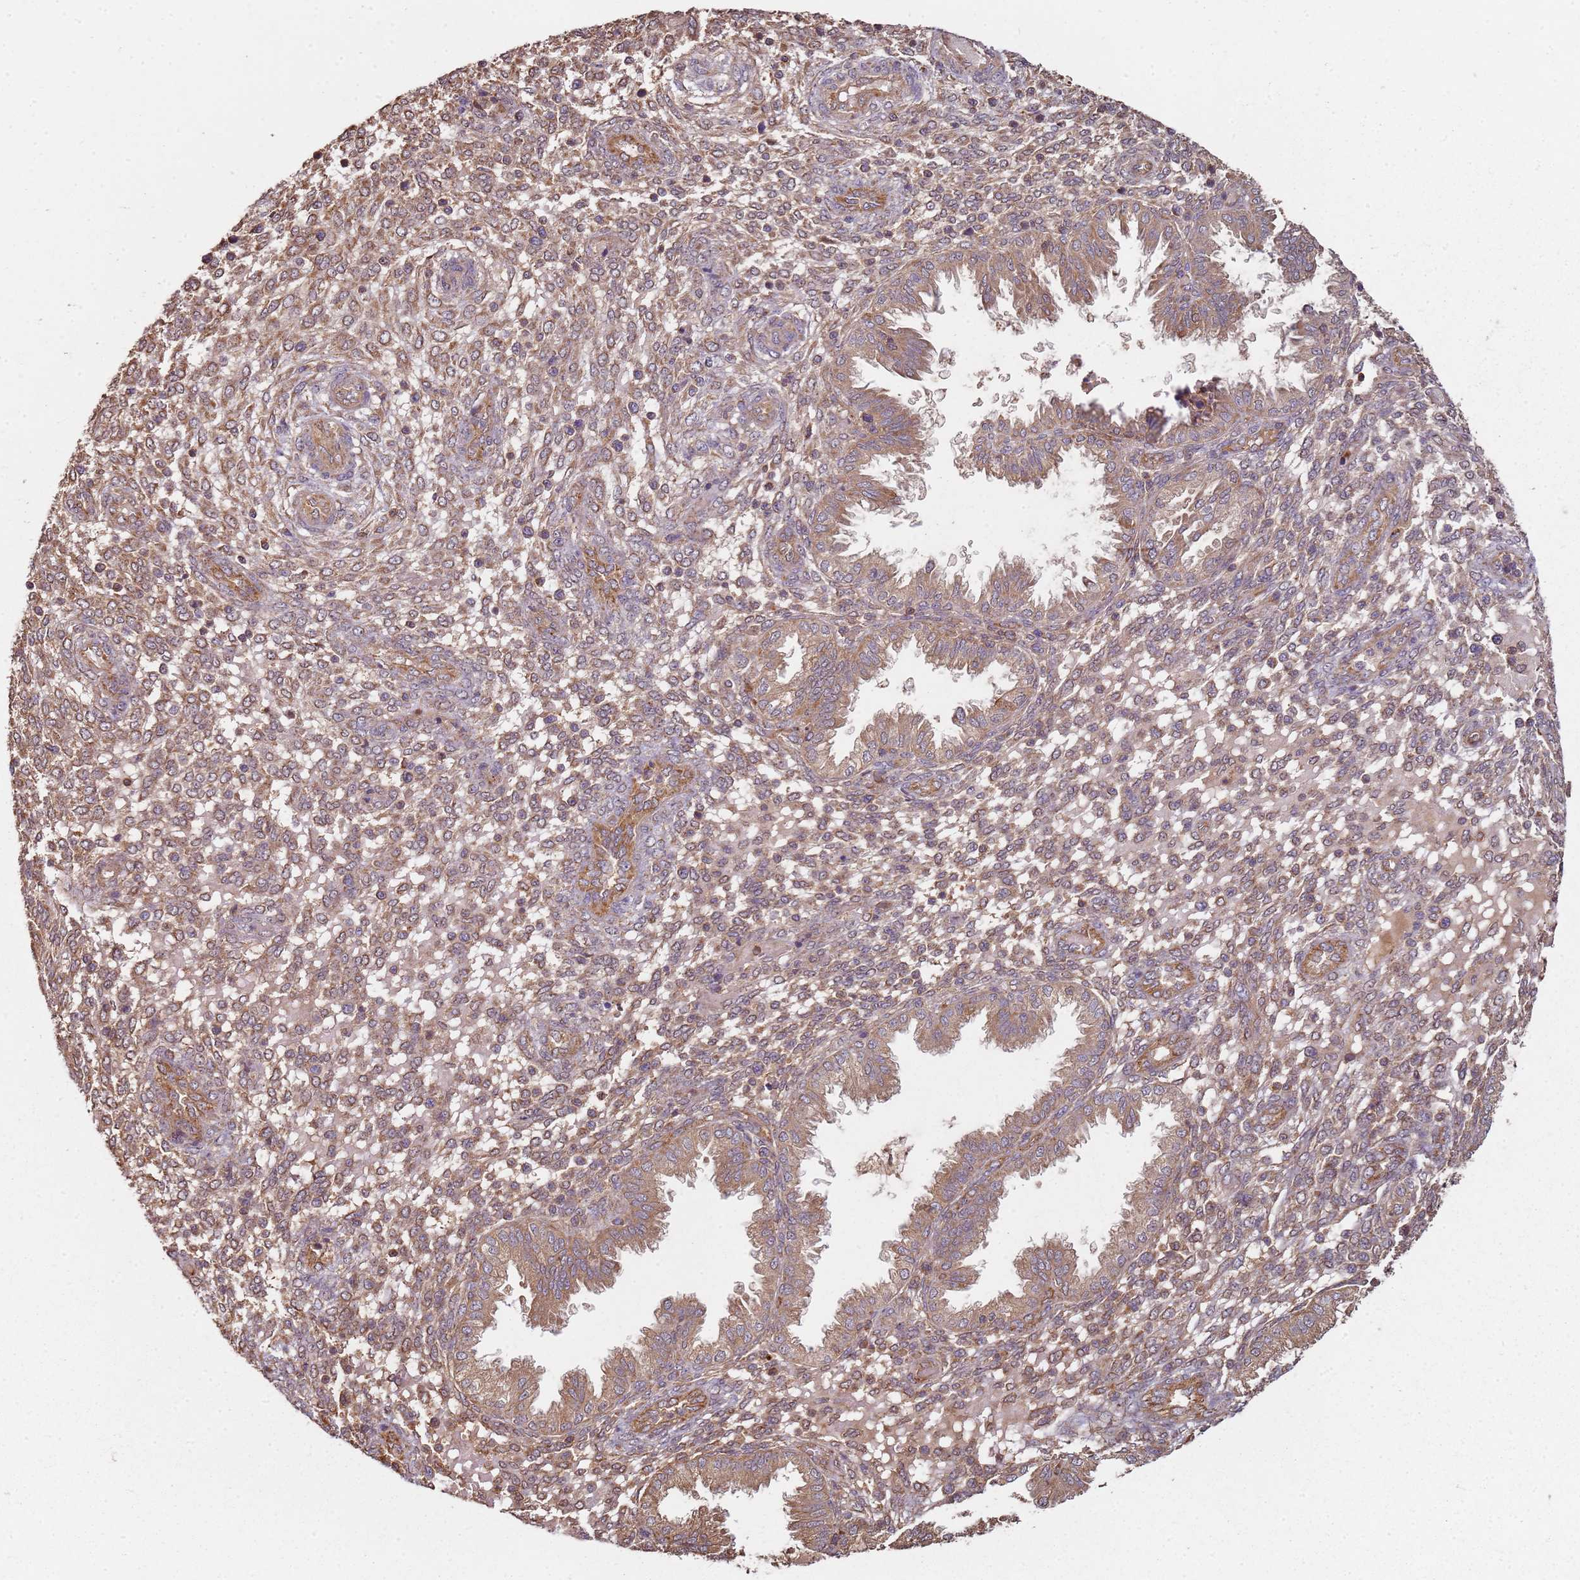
{"staining": {"intensity": "moderate", "quantity": "25%-75%", "location": "cytoplasmic/membranous"}, "tissue": "endometrium", "cell_type": "Cells in endometrial stroma", "image_type": "normal", "snomed": [{"axis": "morphology", "description": "Normal tissue, NOS"}, {"axis": "topography", "description": "Endometrium"}], "caption": "IHC photomicrograph of unremarkable endometrium: endometrium stained using immunohistochemistry (IHC) displays medium levels of moderate protein expression localized specifically in the cytoplasmic/membranous of cells in endometrial stroma, appearing as a cytoplasmic/membranous brown color.", "gene": "SCGB2B2", "patient": {"sex": "female", "age": 33}}